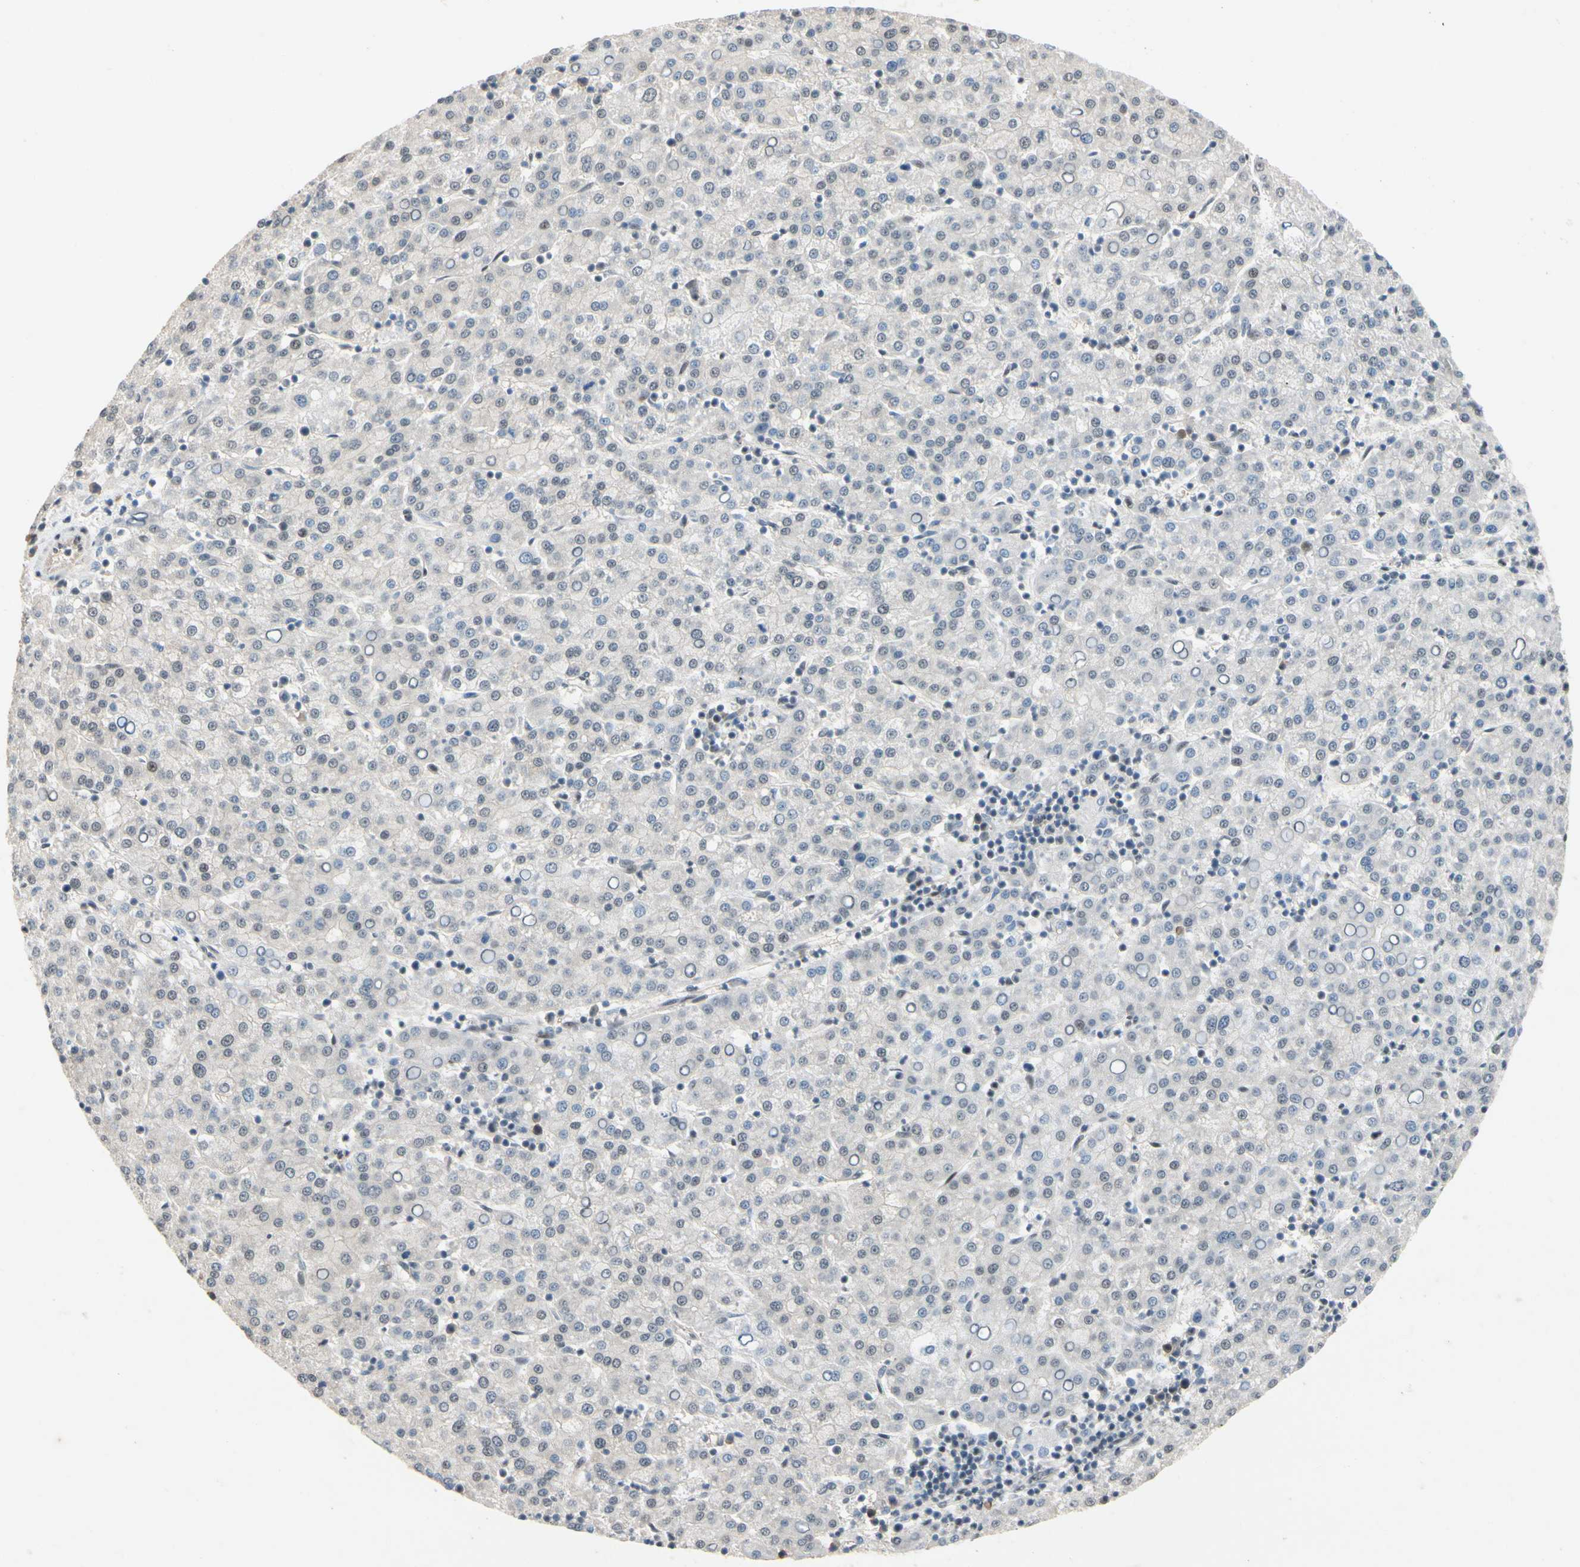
{"staining": {"intensity": "negative", "quantity": "none", "location": "none"}, "tissue": "liver cancer", "cell_type": "Tumor cells", "image_type": "cancer", "snomed": [{"axis": "morphology", "description": "Carcinoma, Hepatocellular, NOS"}, {"axis": "topography", "description": "Liver"}], "caption": "This is a photomicrograph of immunohistochemistry staining of hepatocellular carcinoma (liver), which shows no staining in tumor cells. (Immunohistochemistry, brightfield microscopy, high magnification).", "gene": "TAF4", "patient": {"sex": "female", "age": 58}}